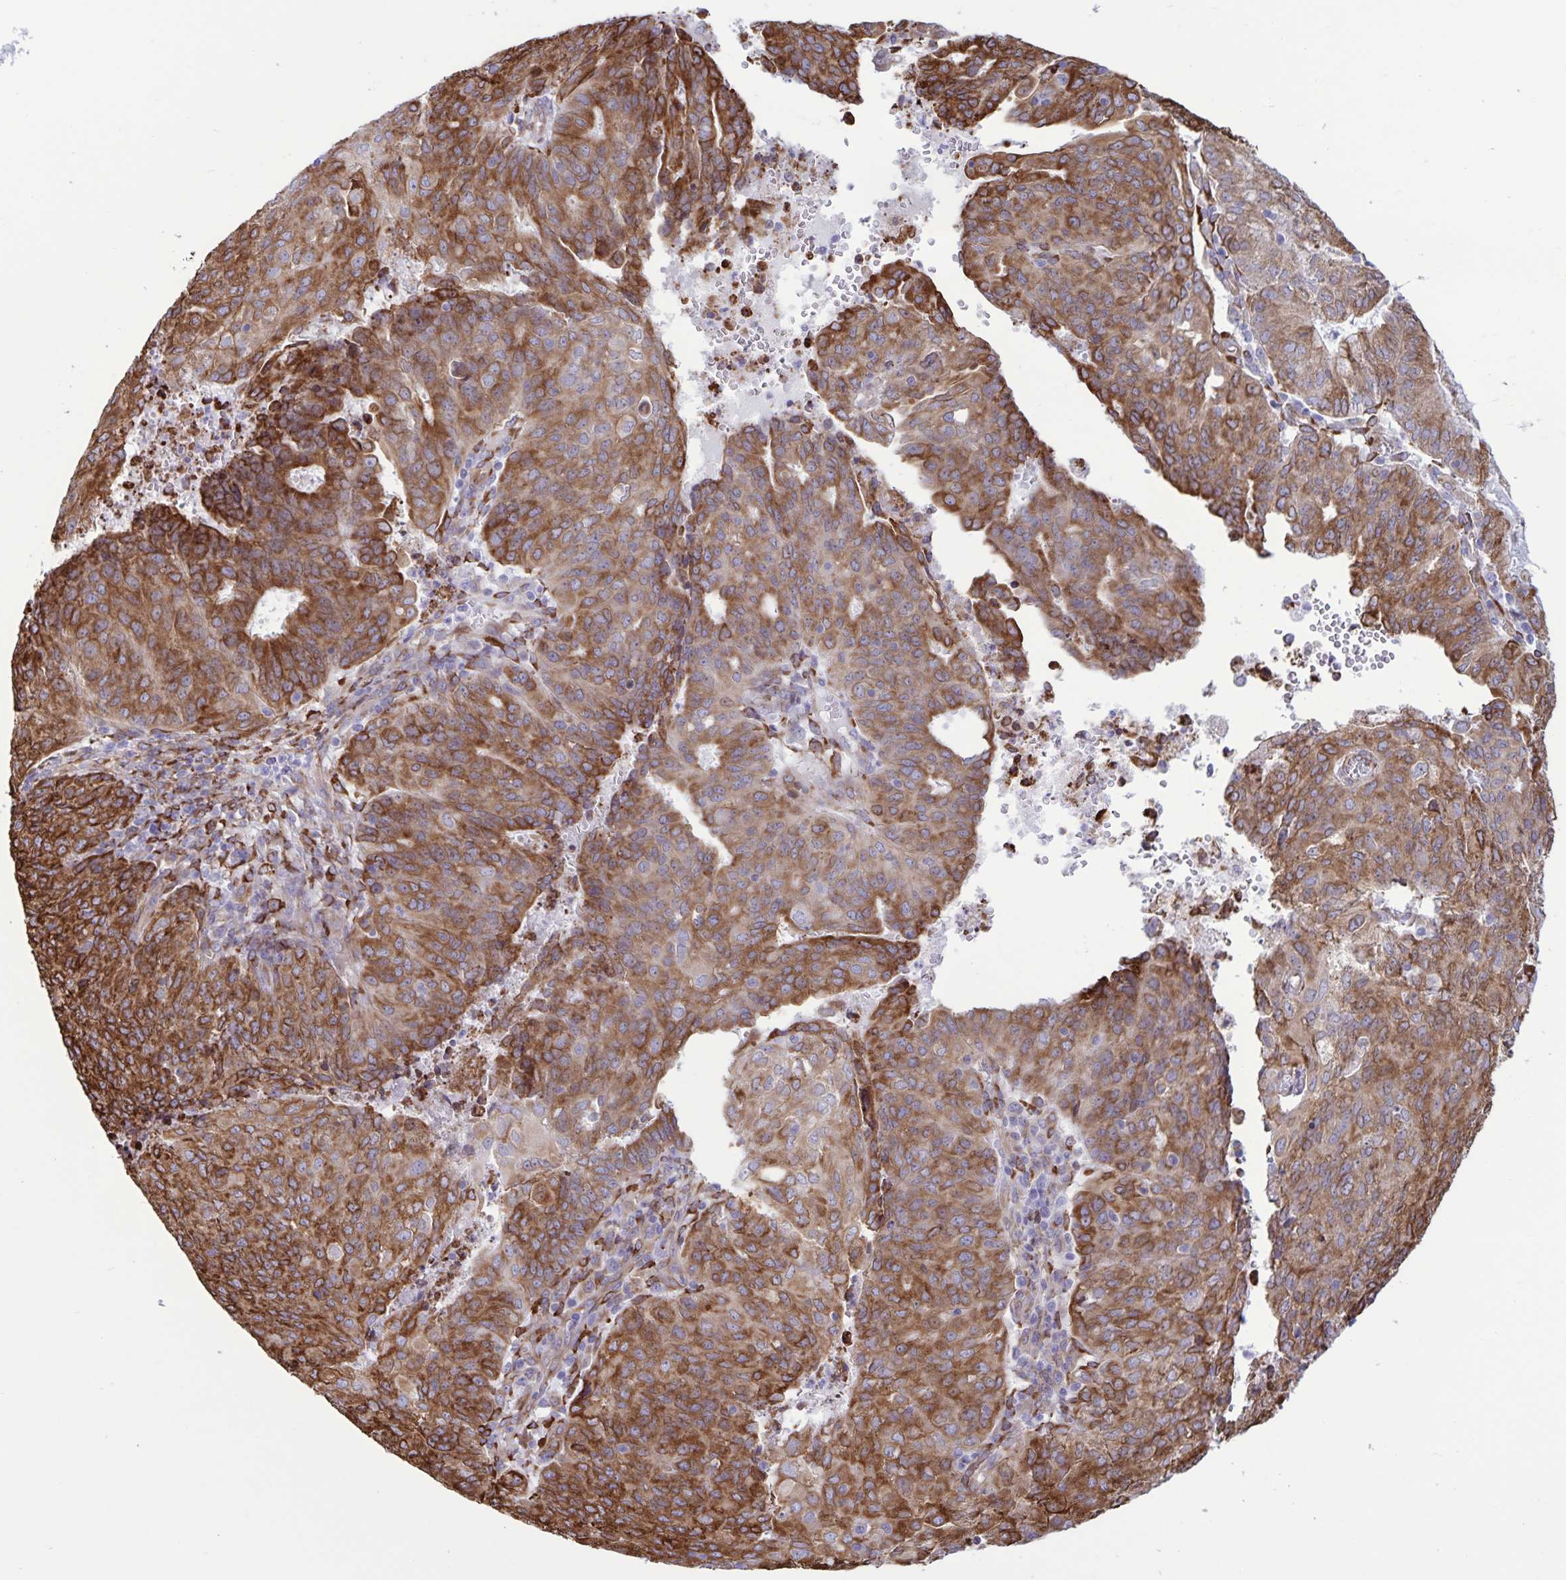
{"staining": {"intensity": "strong", "quantity": ">75%", "location": "cytoplasmic/membranous"}, "tissue": "endometrial cancer", "cell_type": "Tumor cells", "image_type": "cancer", "snomed": [{"axis": "morphology", "description": "Adenocarcinoma, NOS"}, {"axis": "topography", "description": "Endometrium"}], "caption": "Strong cytoplasmic/membranous positivity for a protein is present in about >75% of tumor cells of endometrial adenocarcinoma using immunohistochemistry.", "gene": "RCN1", "patient": {"sex": "female", "age": 82}}